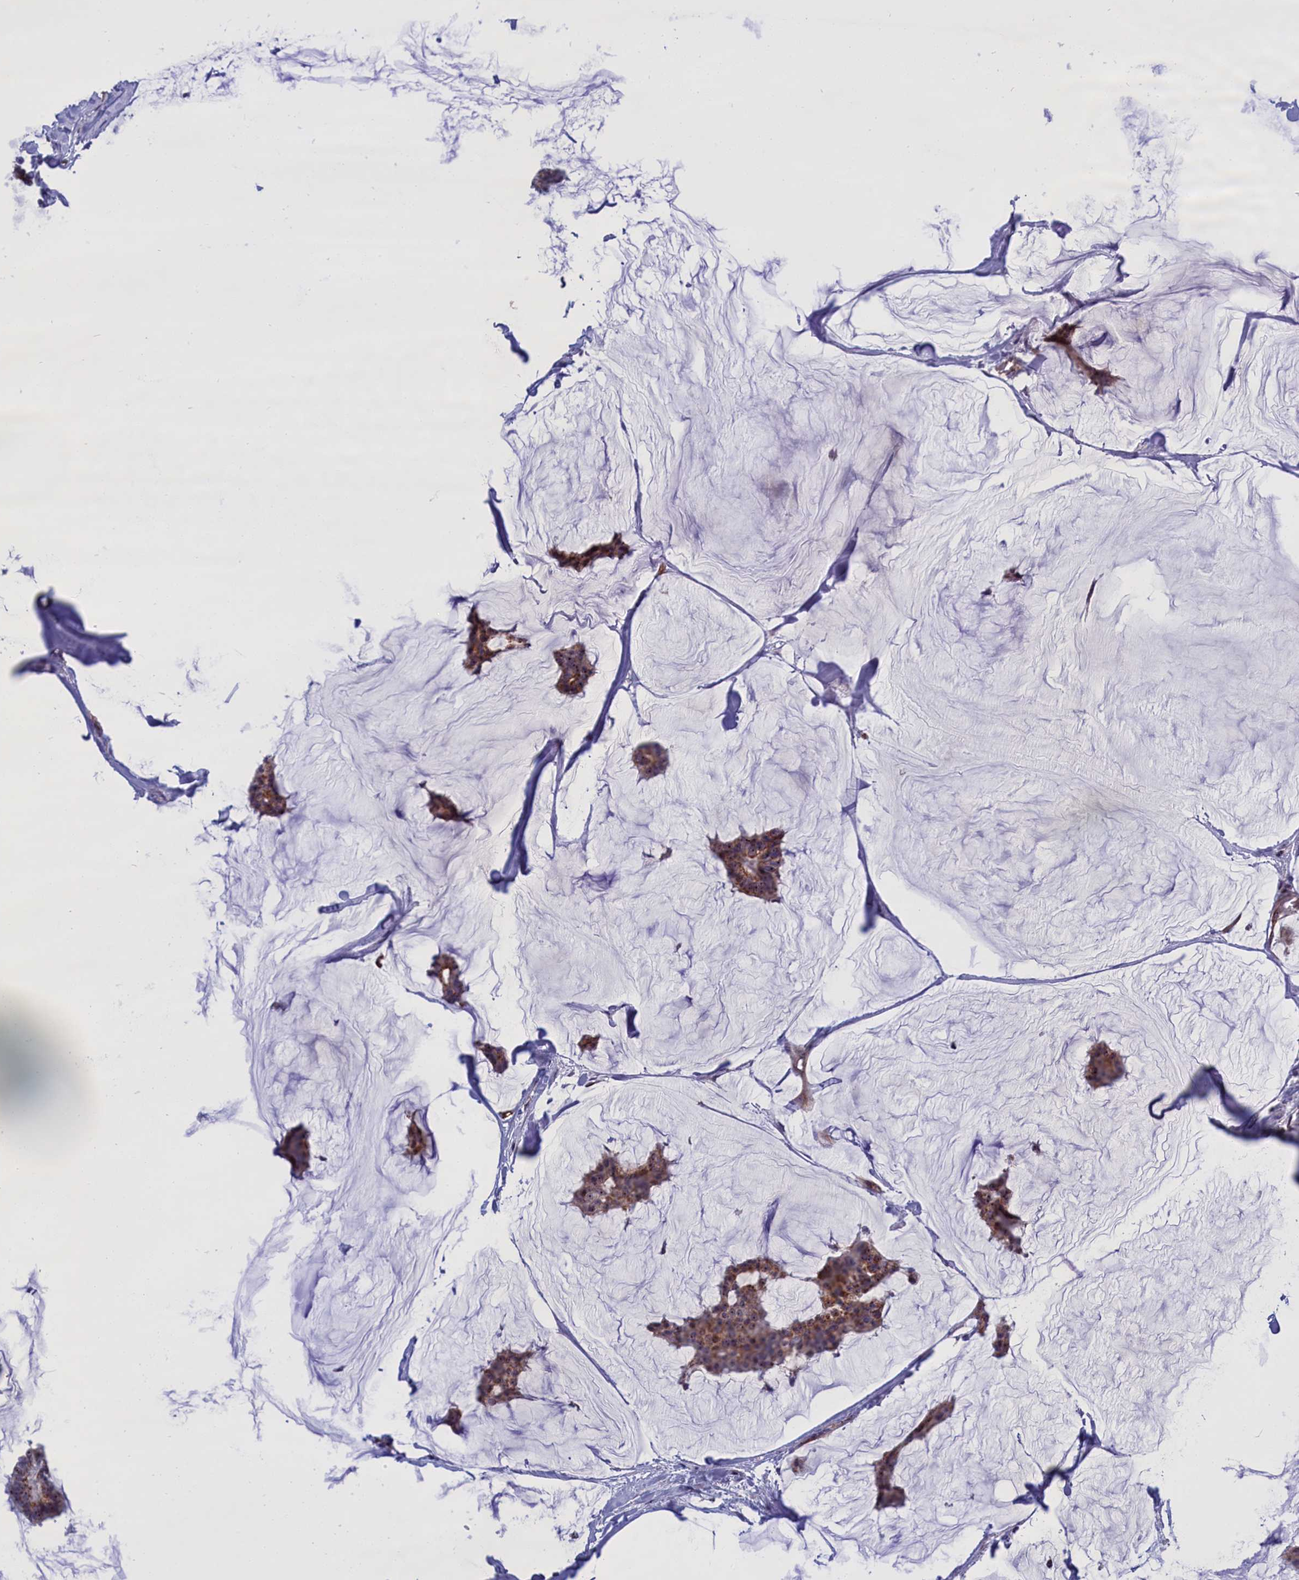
{"staining": {"intensity": "moderate", "quantity": ">75%", "location": "cytoplasmic/membranous"}, "tissue": "breast cancer", "cell_type": "Tumor cells", "image_type": "cancer", "snomed": [{"axis": "morphology", "description": "Duct carcinoma"}, {"axis": "topography", "description": "Breast"}], "caption": "Protein staining displays moderate cytoplasmic/membranous positivity in about >75% of tumor cells in breast invasive ductal carcinoma.", "gene": "MPND", "patient": {"sex": "female", "age": 93}}